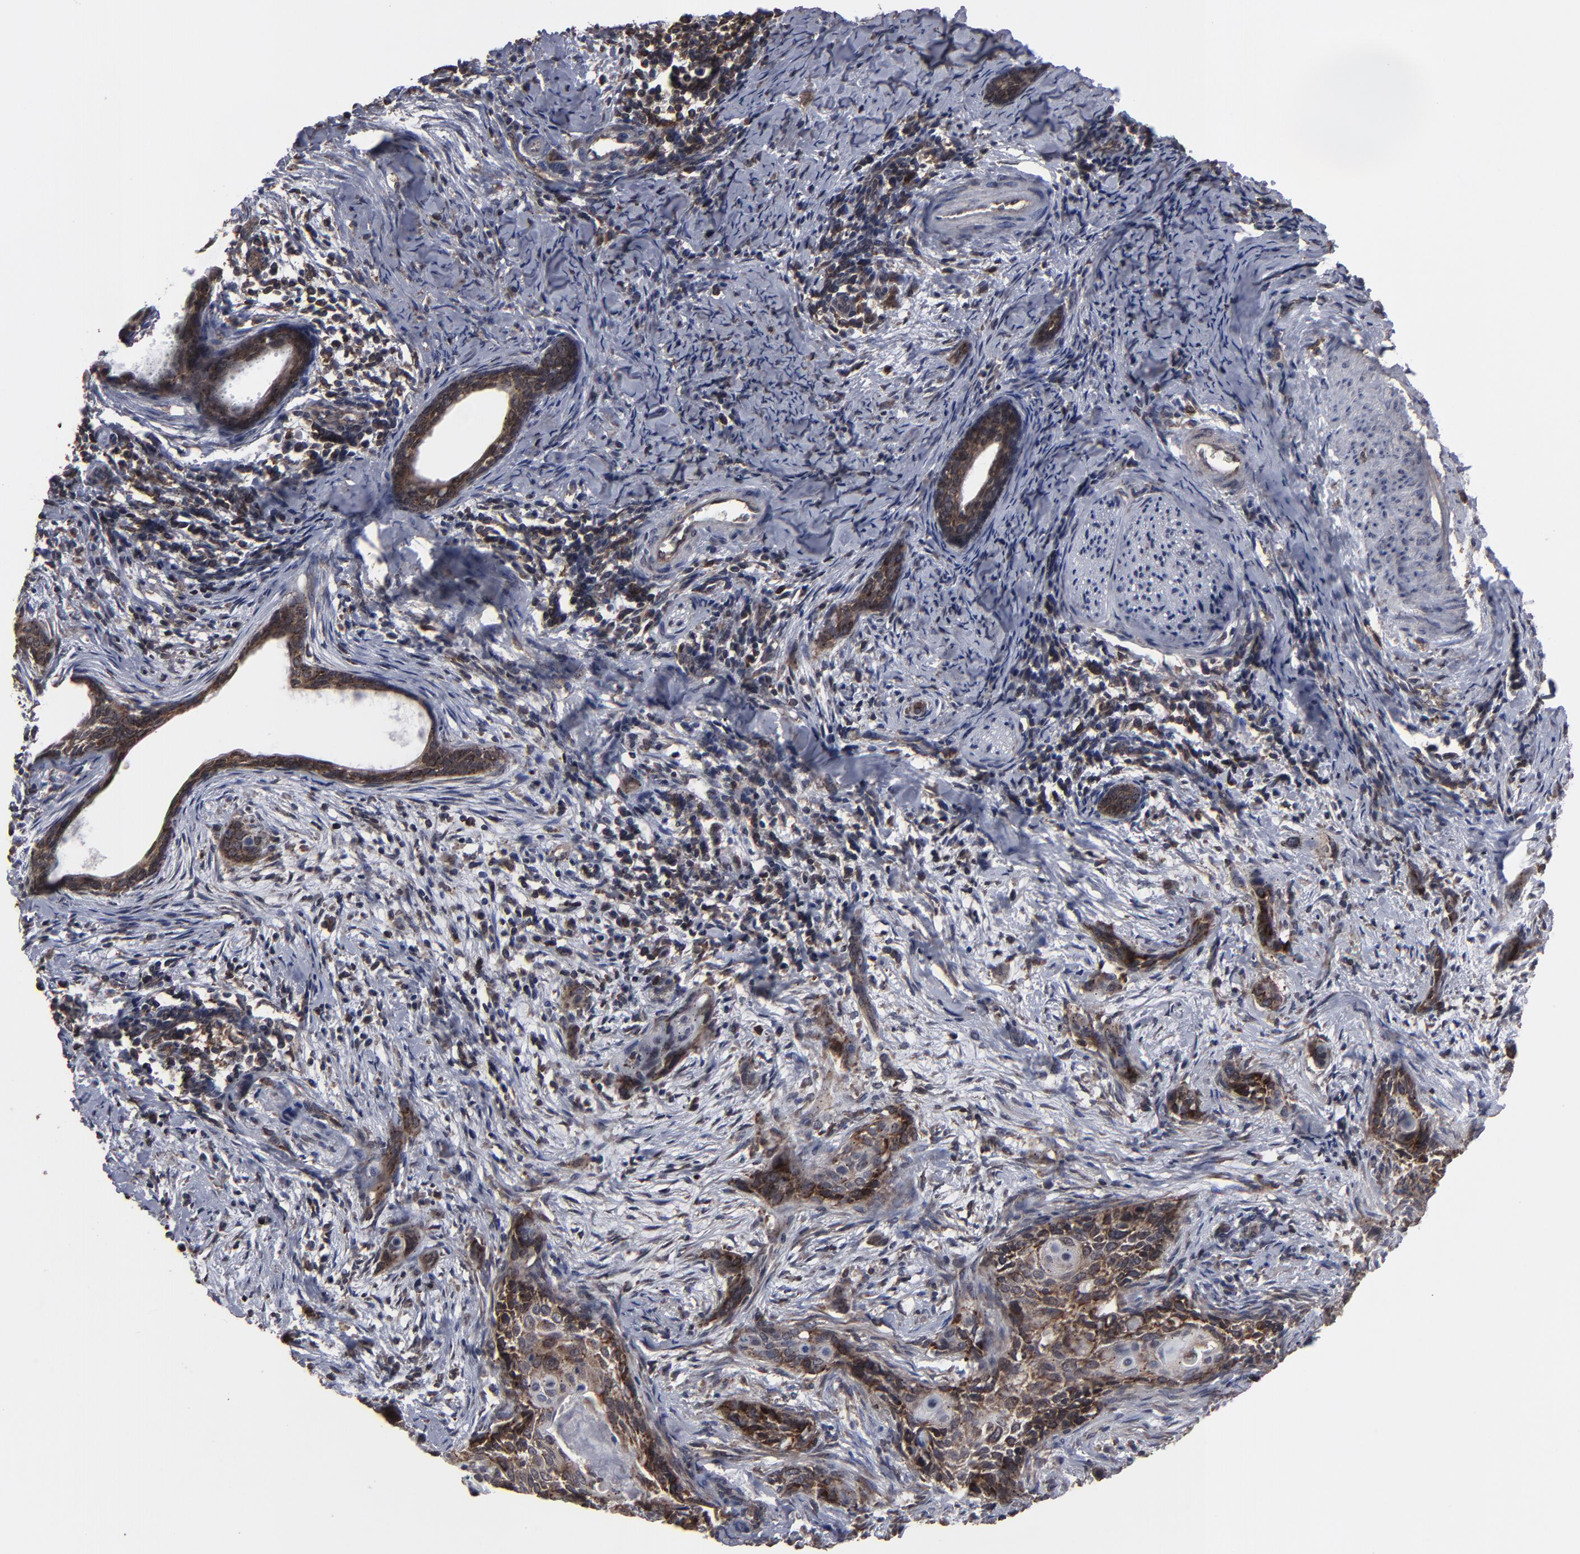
{"staining": {"intensity": "moderate", "quantity": ">75%", "location": "cytoplasmic/membranous,nuclear"}, "tissue": "cervical cancer", "cell_type": "Tumor cells", "image_type": "cancer", "snomed": [{"axis": "morphology", "description": "Squamous cell carcinoma, NOS"}, {"axis": "topography", "description": "Cervix"}], "caption": "Human cervical squamous cell carcinoma stained for a protein (brown) demonstrates moderate cytoplasmic/membranous and nuclear positive staining in about >75% of tumor cells.", "gene": "KIAA2026", "patient": {"sex": "female", "age": 33}}